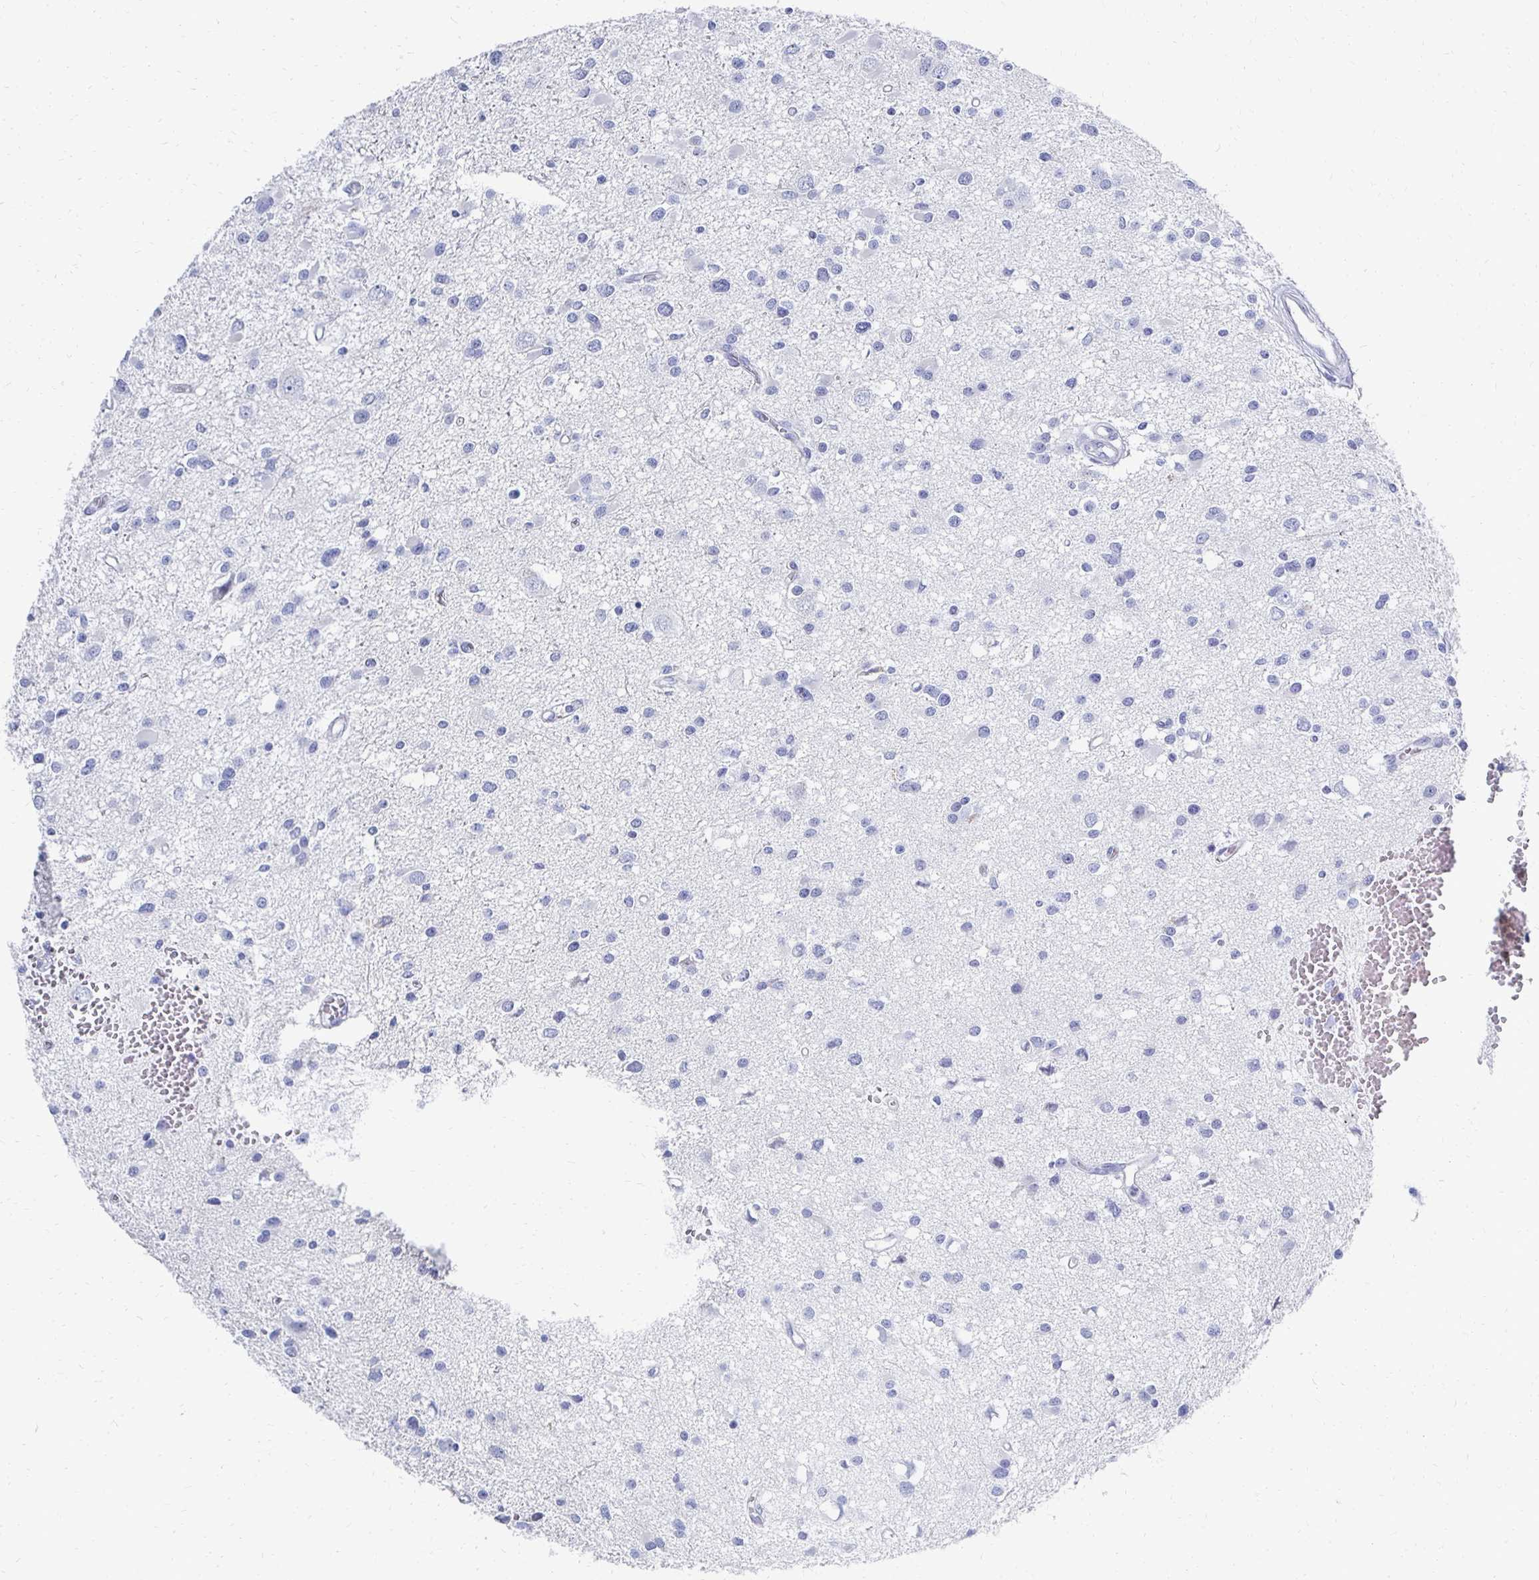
{"staining": {"intensity": "negative", "quantity": "none", "location": "none"}, "tissue": "glioma", "cell_type": "Tumor cells", "image_type": "cancer", "snomed": [{"axis": "morphology", "description": "Glioma, malignant, High grade"}, {"axis": "topography", "description": "Brain"}], "caption": "DAB (3,3'-diaminobenzidine) immunohistochemical staining of malignant glioma (high-grade) exhibits no significant staining in tumor cells. Brightfield microscopy of immunohistochemistry (IHC) stained with DAB (3,3'-diaminobenzidine) (brown) and hematoxylin (blue), captured at high magnification.", "gene": "SYCP3", "patient": {"sex": "male", "age": 54}}